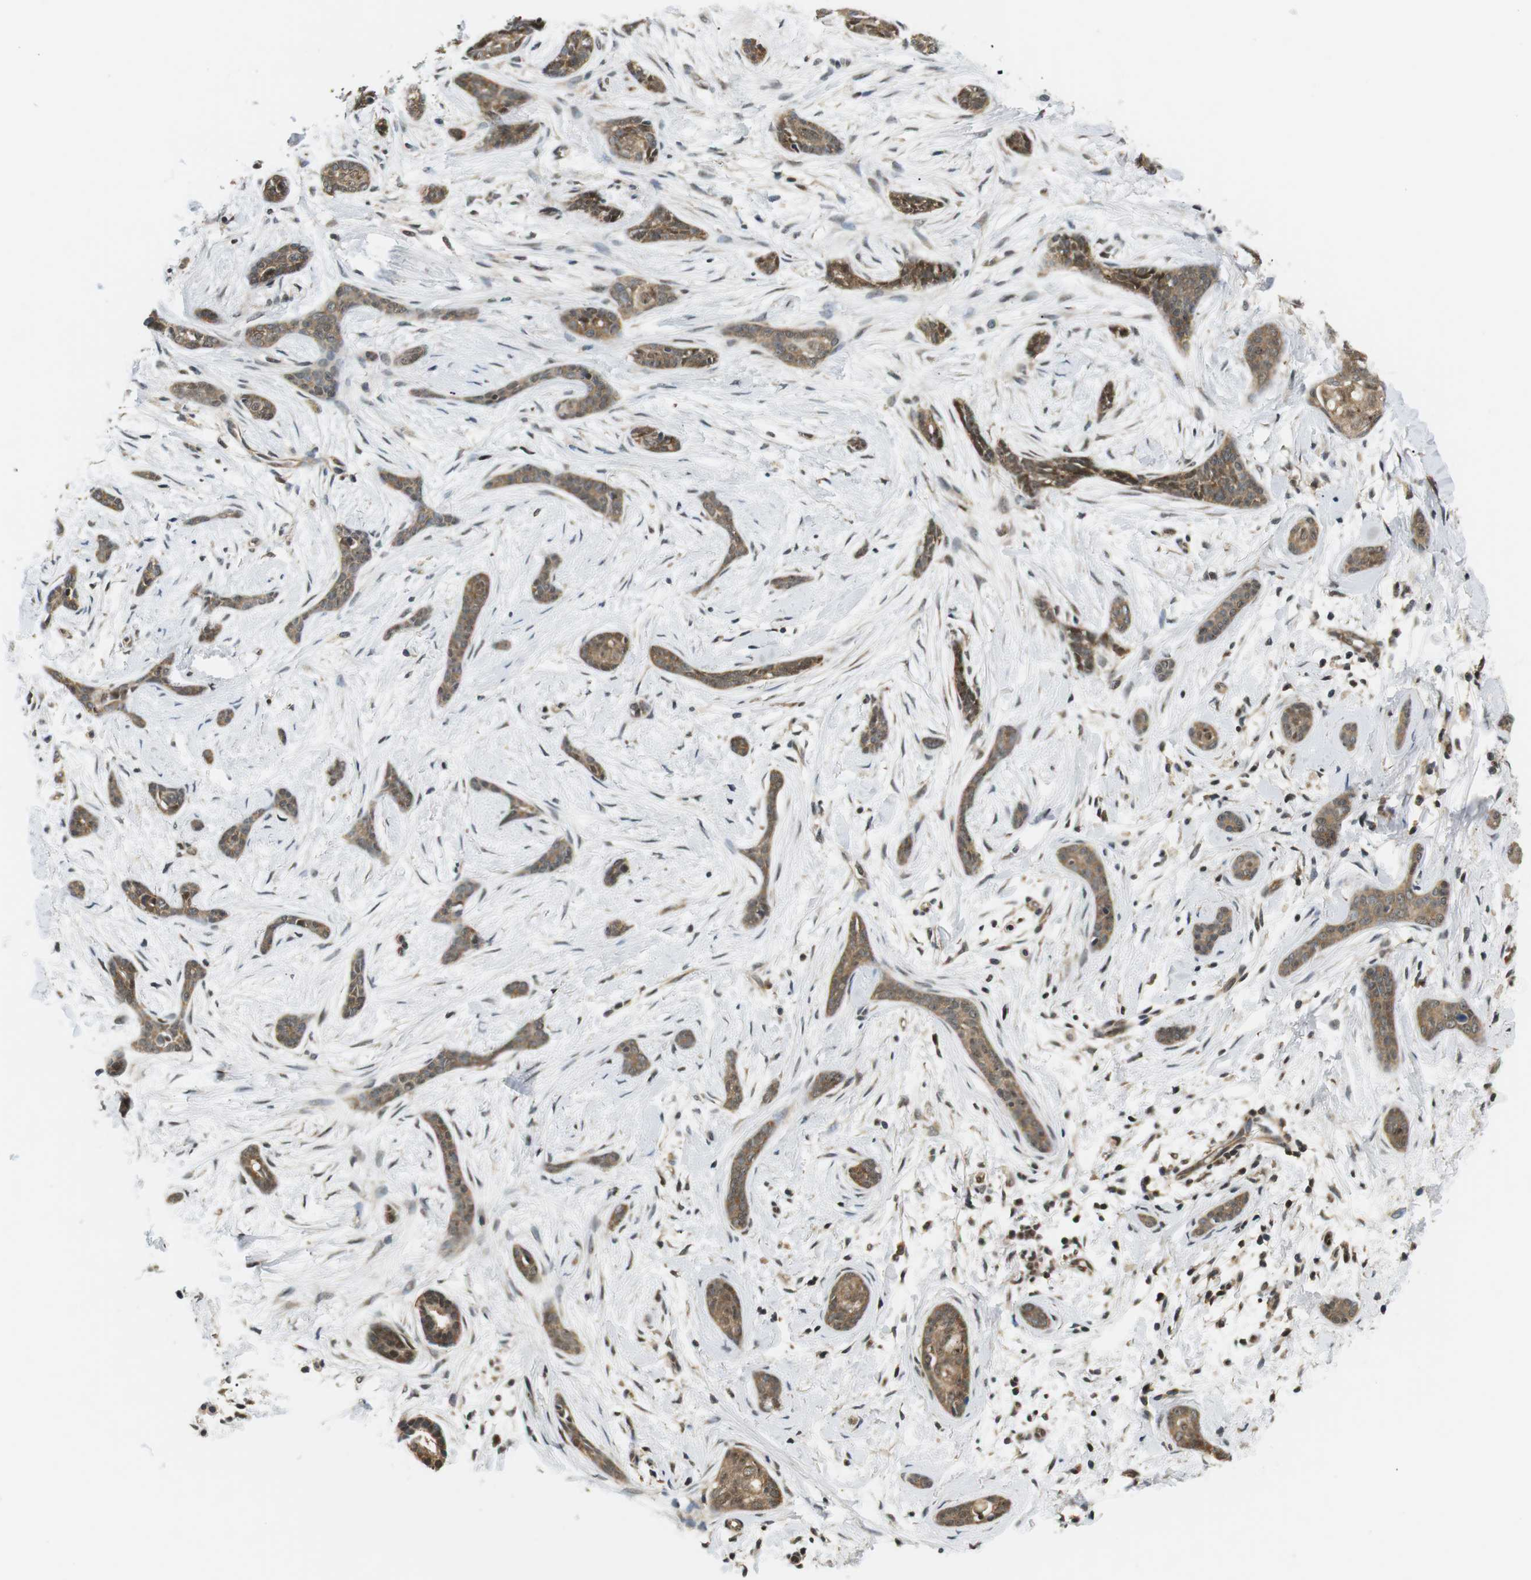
{"staining": {"intensity": "moderate", "quantity": ">75%", "location": "cytoplasmic/membranous"}, "tissue": "skin cancer", "cell_type": "Tumor cells", "image_type": "cancer", "snomed": [{"axis": "morphology", "description": "Basal cell carcinoma"}, {"axis": "morphology", "description": "Adnexal tumor, benign"}, {"axis": "topography", "description": "Skin"}], "caption": "Tumor cells exhibit medium levels of moderate cytoplasmic/membranous positivity in about >75% of cells in human skin cancer.", "gene": "CSNK2B", "patient": {"sex": "female", "age": 42}}